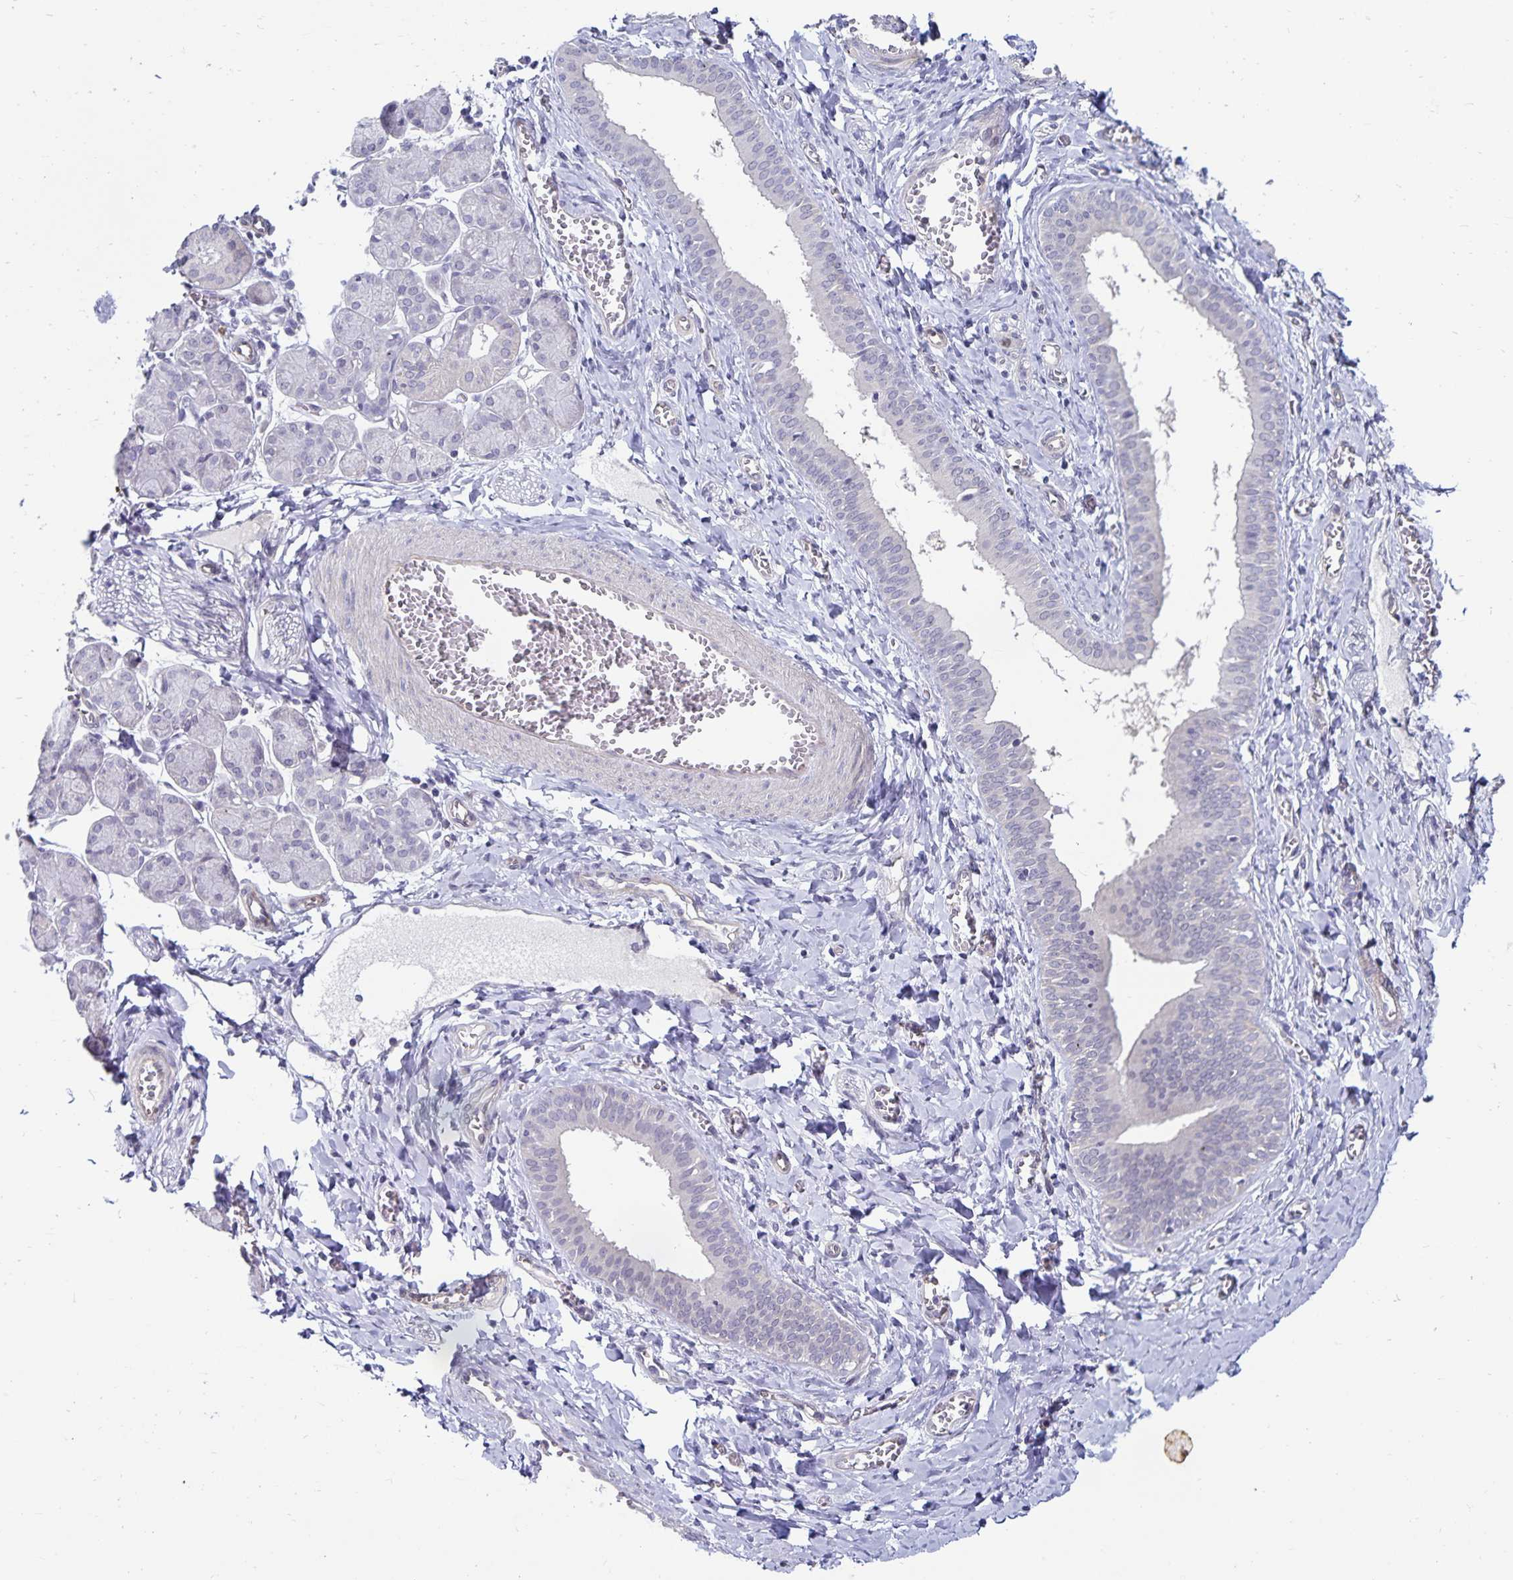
{"staining": {"intensity": "negative", "quantity": "none", "location": "none"}, "tissue": "salivary gland", "cell_type": "Glandular cells", "image_type": "normal", "snomed": [{"axis": "morphology", "description": "Normal tissue, NOS"}, {"axis": "morphology", "description": "Inflammation, NOS"}, {"axis": "topography", "description": "Lymph node"}, {"axis": "topography", "description": "Salivary gland"}], "caption": "The immunohistochemistry photomicrograph has no significant expression in glandular cells of salivary gland.", "gene": "CDKN2B", "patient": {"sex": "male", "age": 3}}